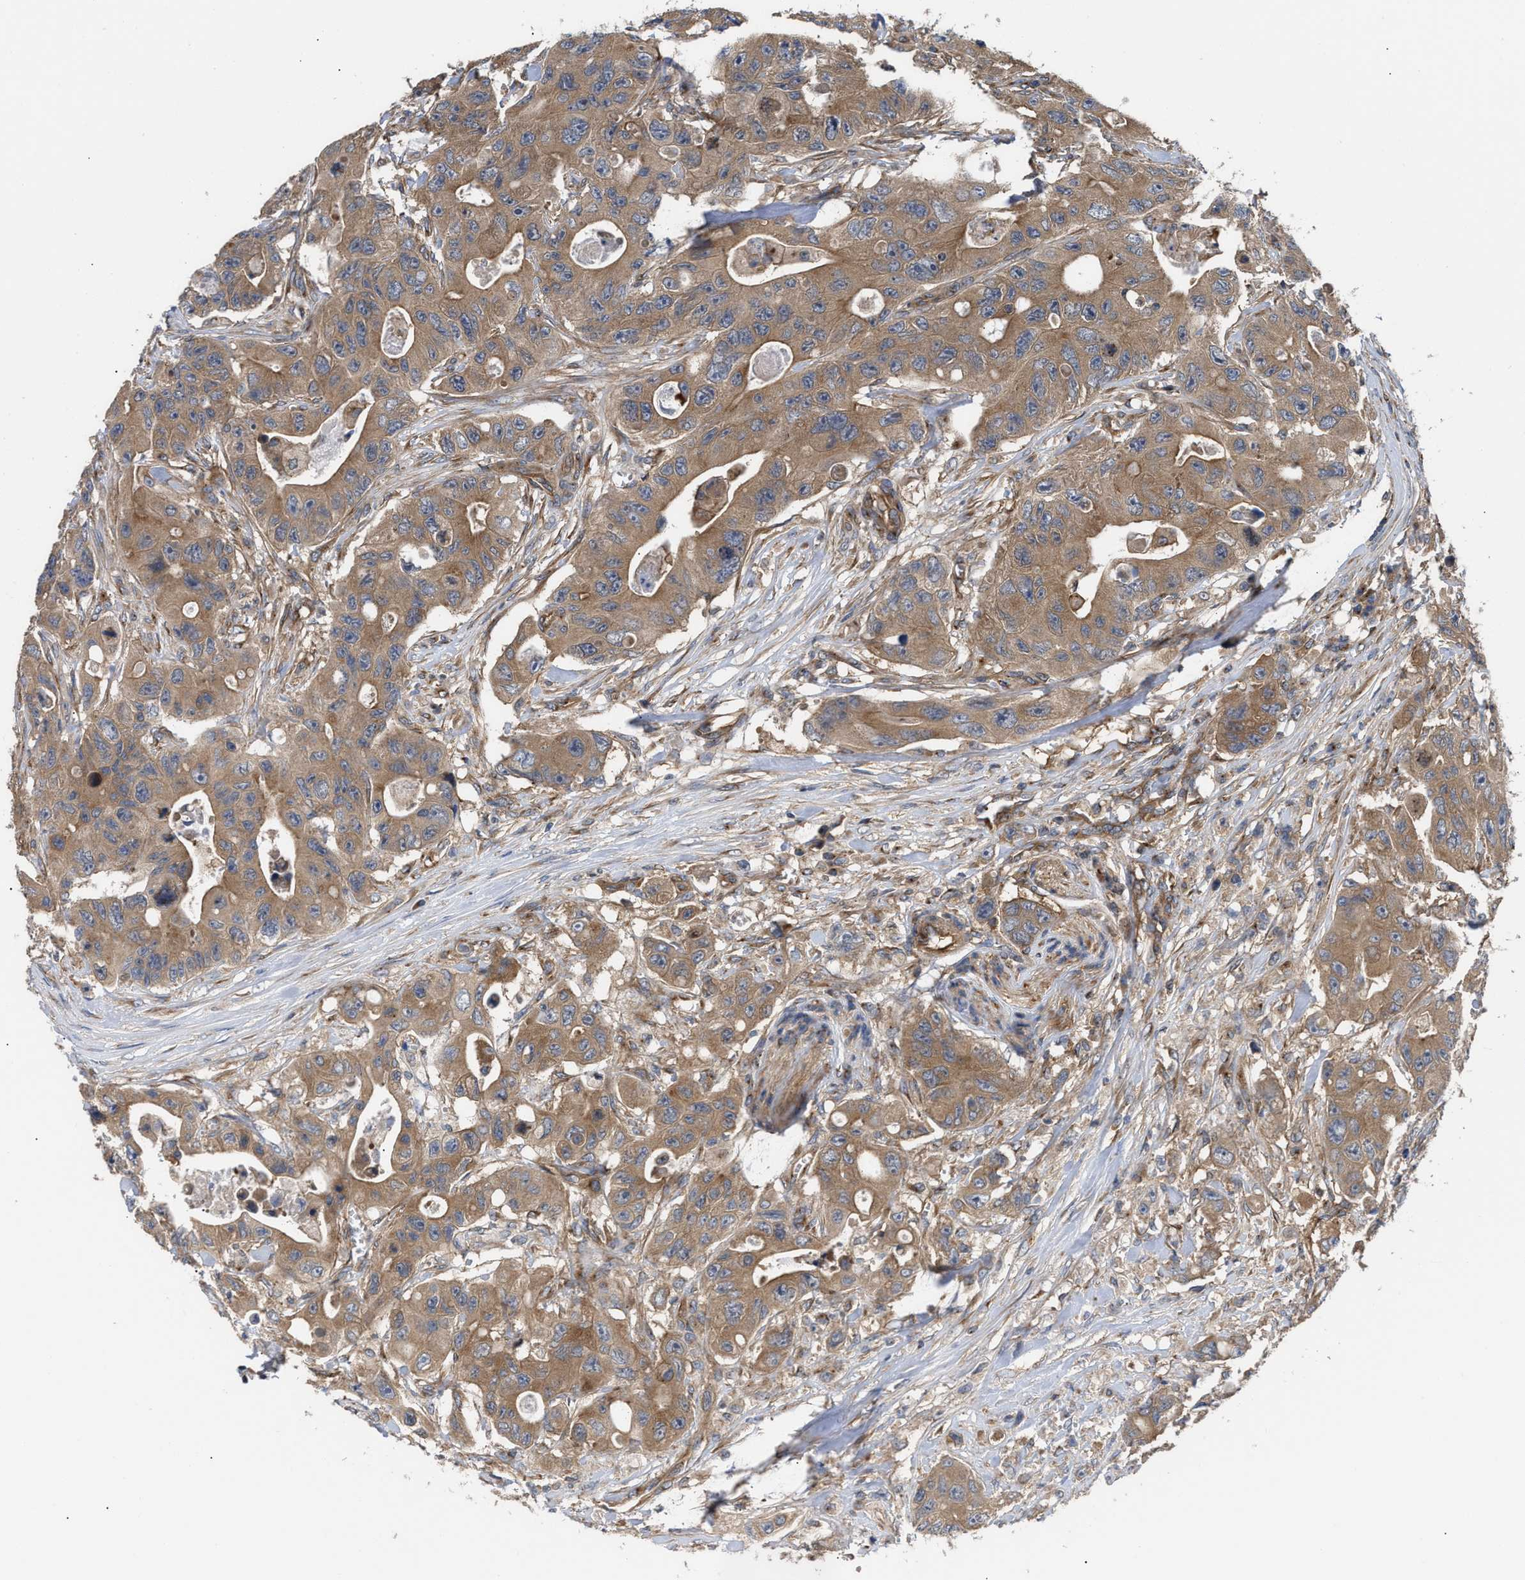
{"staining": {"intensity": "moderate", "quantity": ">75%", "location": "cytoplasmic/membranous"}, "tissue": "colorectal cancer", "cell_type": "Tumor cells", "image_type": "cancer", "snomed": [{"axis": "morphology", "description": "Adenocarcinoma, NOS"}, {"axis": "topography", "description": "Colon"}], "caption": "IHC histopathology image of human colorectal cancer (adenocarcinoma) stained for a protein (brown), which exhibits medium levels of moderate cytoplasmic/membranous positivity in about >75% of tumor cells.", "gene": "LAPTM4B", "patient": {"sex": "female", "age": 46}}